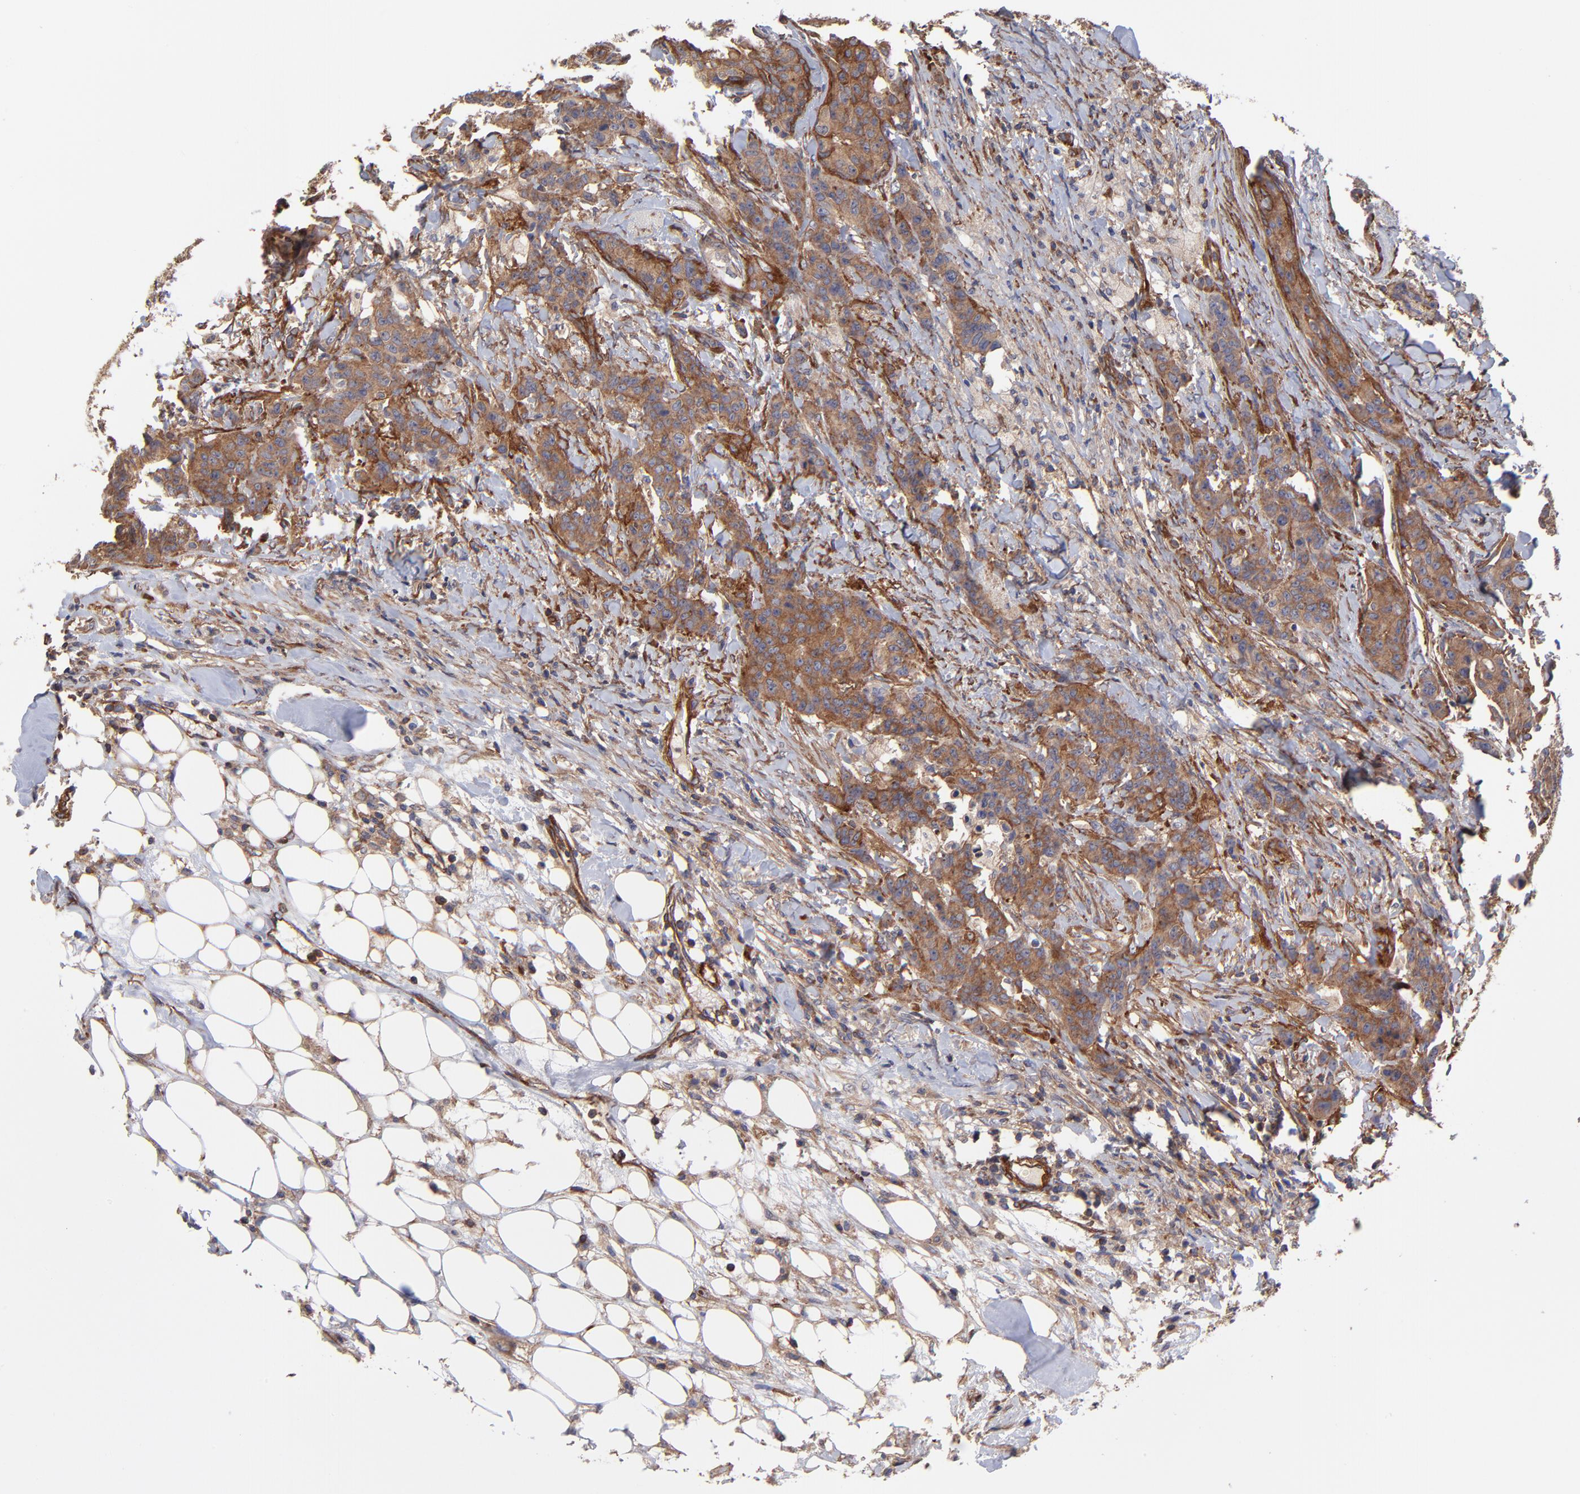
{"staining": {"intensity": "moderate", "quantity": ">75%", "location": "cytoplasmic/membranous"}, "tissue": "breast cancer", "cell_type": "Tumor cells", "image_type": "cancer", "snomed": [{"axis": "morphology", "description": "Duct carcinoma"}, {"axis": "topography", "description": "Breast"}], "caption": "Breast cancer stained with a brown dye shows moderate cytoplasmic/membranous positive positivity in approximately >75% of tumor cells.", "gene": "ASB7", "patient": {"sex": "female", "age": 40}}